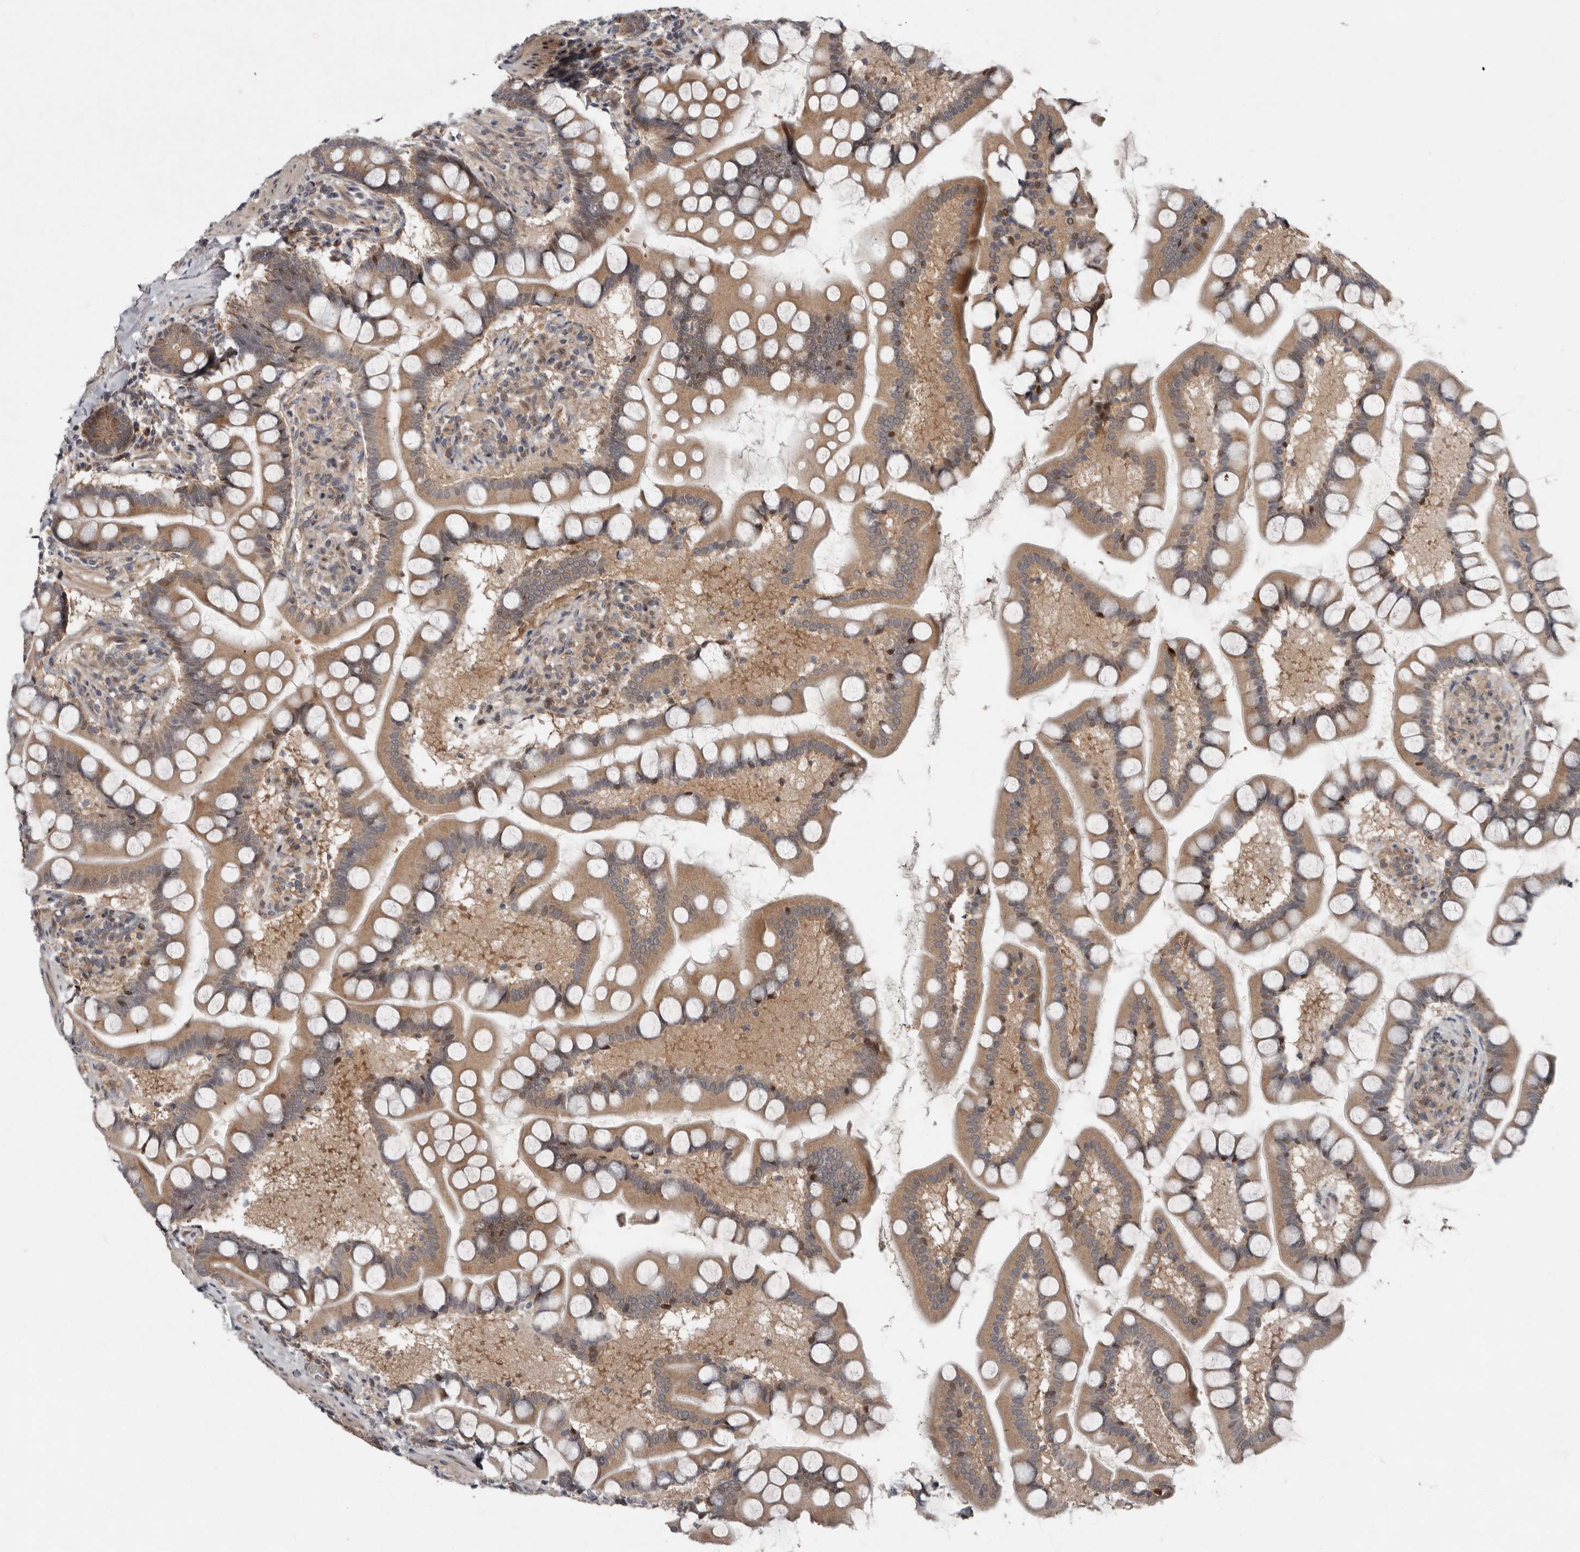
{"staining": {"intensity": "moderate", "quantity": ">75%", "location": "cytoplasmic/membranous"}, "tissue": "small intestine", "cell_type": "Glandular cells", "image_type": "normal", "snomed": [{"axis": "morphology", "description": "Normal tissue, NOS"}, {"axis": "topography", "description": "Small intestine"}], "caption": "High-power microscopy captured an IHC micrograph of unremarkable small intestine, revealing moderate cytoplasmic/membranous staining in about >75% of glandular cells. (brown staining indicates protein expression, while blue staining denotes nuclei).", "gene": "CHML", "patient": {"sex": "male", "age": 41}}